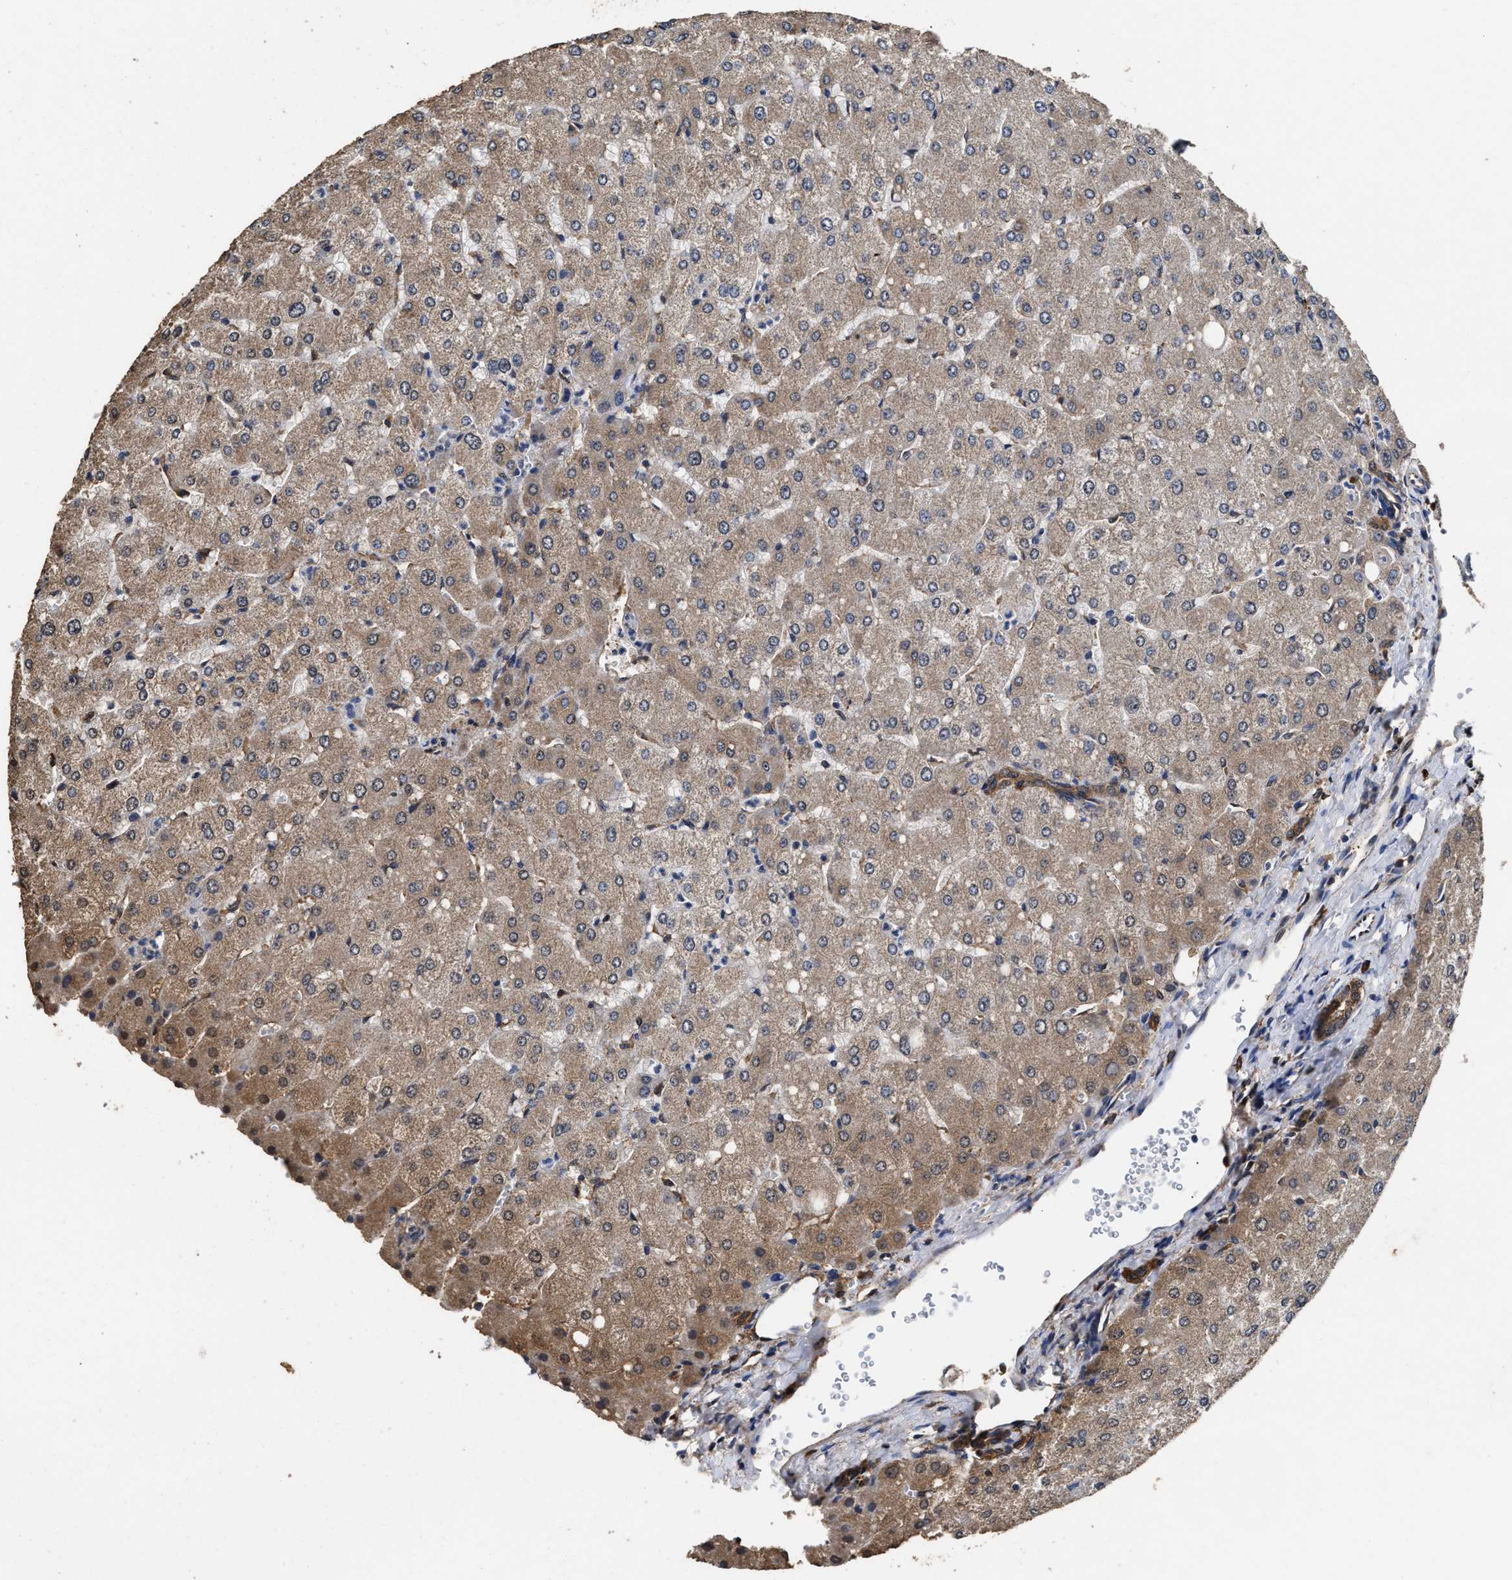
{"staining": {"intensity": "moderate", "quantity": ">75%", "location": "cytoplasmic/membranous"}, "tissue": "liver", "cell_type": "Cholangiocytes", "image_type": "normal", "snomed": [{"axis": "morphology", "description": "Normal tissue, NOS"}, {"axis": "topography", "description": "Liver"}], "caption": "Immunohistochemistry (IHC) staining of benign liver, which reveals medium levels of moderate cytoplasmic/membranous positivity in about >75% of cholangiocytes indicating moderate cytoplasmic/membranous protein staining. The staining was performed using DAB (brown) for protein detection and nuclei were counterstained in hematoxylin (blue).", "gene": "YWHAE", "patient": {"sex": "male", "age": 55}}